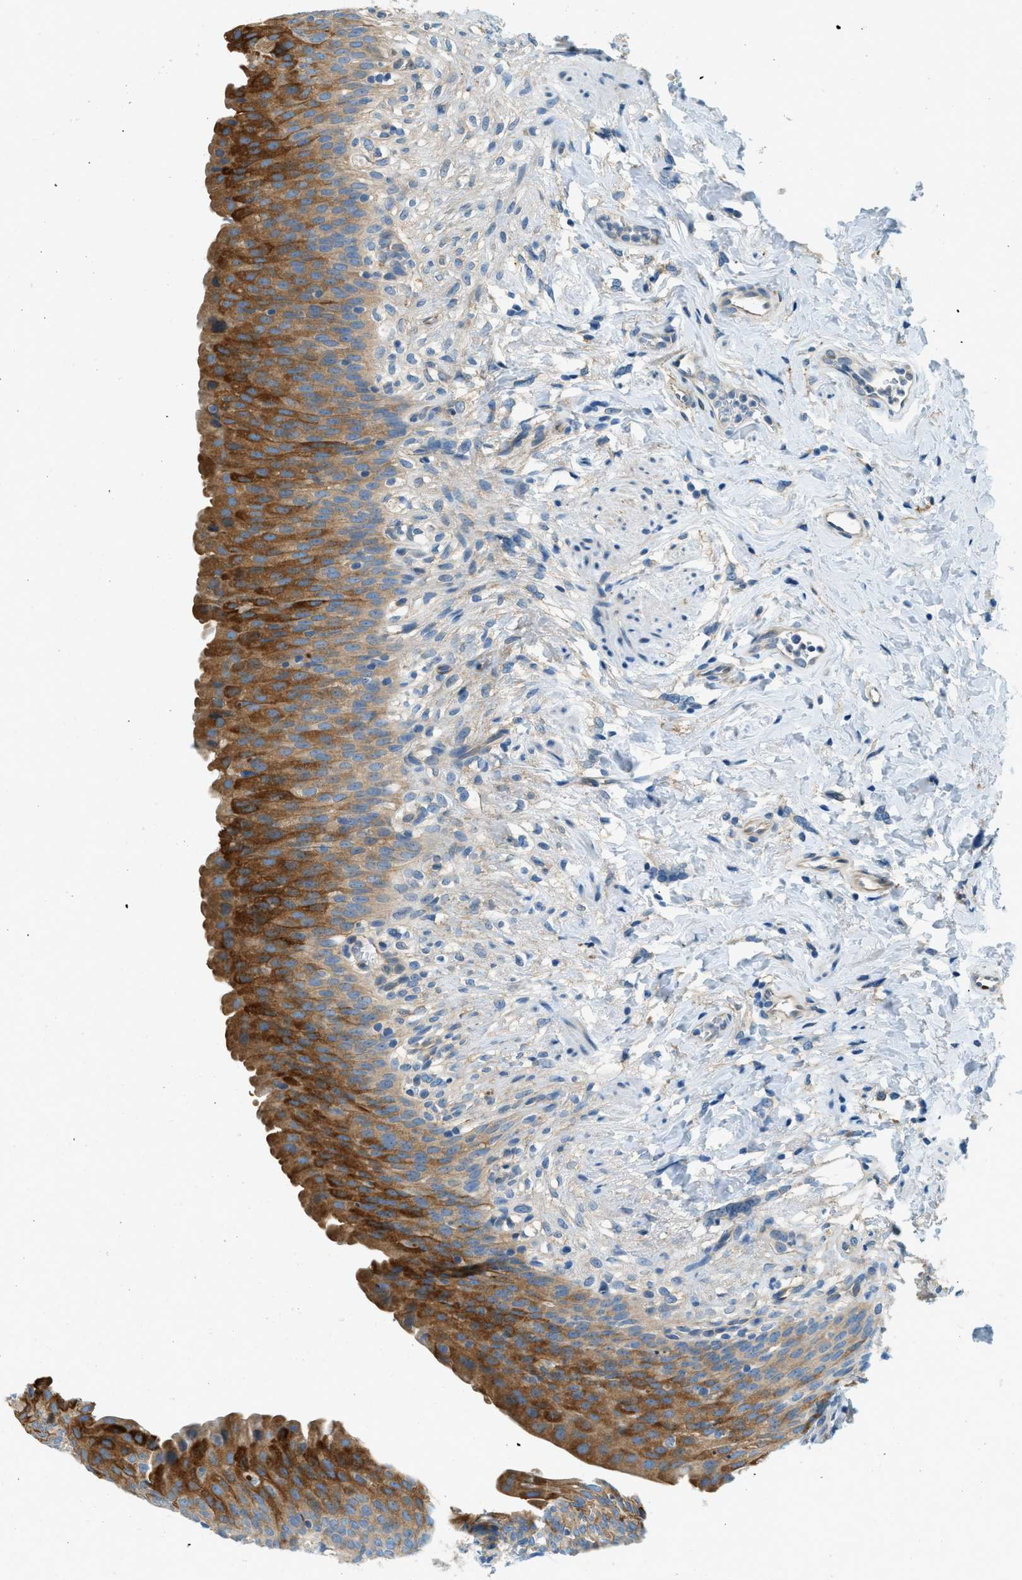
{"staining": {"intensity": "strong", "quantity": ">75%", "location": "cytoplasmic/membranous"}, "tissue": "urinary bladder", "cell_type": "Urothelial cells", "image_type": "normal", "snomed": [{"axis": "morphology", "description": "Normal tissue, NOS"}, {"axis": "topography", "description": "Urinary bladder"}], "caption": "Brown immunohistochemical staining in unremarkable human urinary bladder demonstrates strong cytoplasmic/membranous staining in about >75% of urothelial cells.", "gene": "ZNF367", "patient": {"sex": "female", "age": 79}}